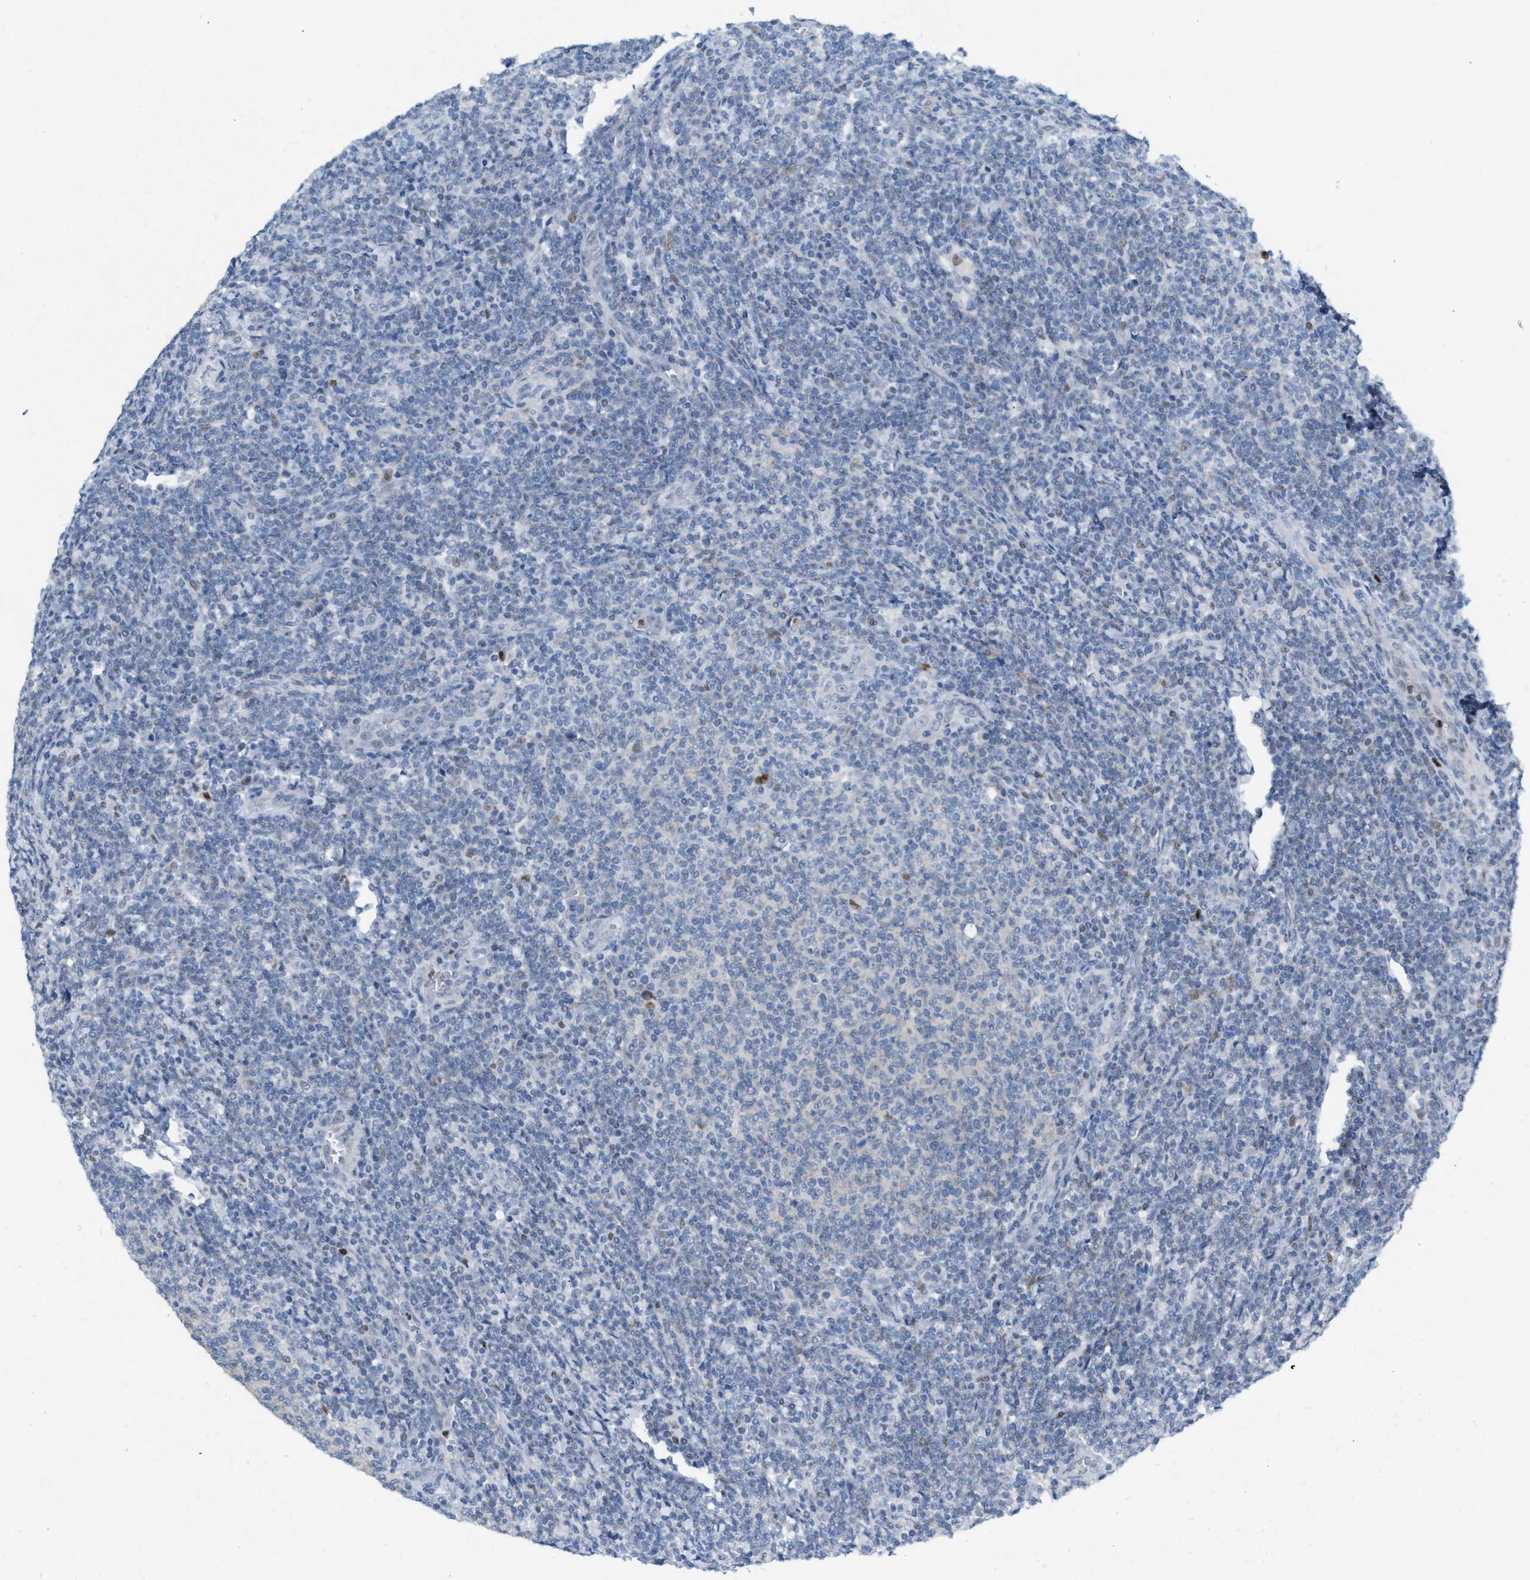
{"staining": {"intensity": "negative", "quantity": "none", "location": "none"}, "tissue": "lymphoma", "cell_type": "Tumor cells", "image_type": "cancer", "snomed": [{"axis": "morphology", "description": "Malignant lymphoma, non-Hodgkin's type, Low grade"}, {"axis": "topography", "description": "Lymph node"}], "caption": "Photomicrograph shows no protein positivity in tumor cells of lymphoma tissue. (Brightfield microscopy of DAB (3,3'-diaminobenzidine) immunohistochemistry (IHC) at high magnification).", "gene": "PPM1D", "patient": {"sex": "male", "age": 66}}